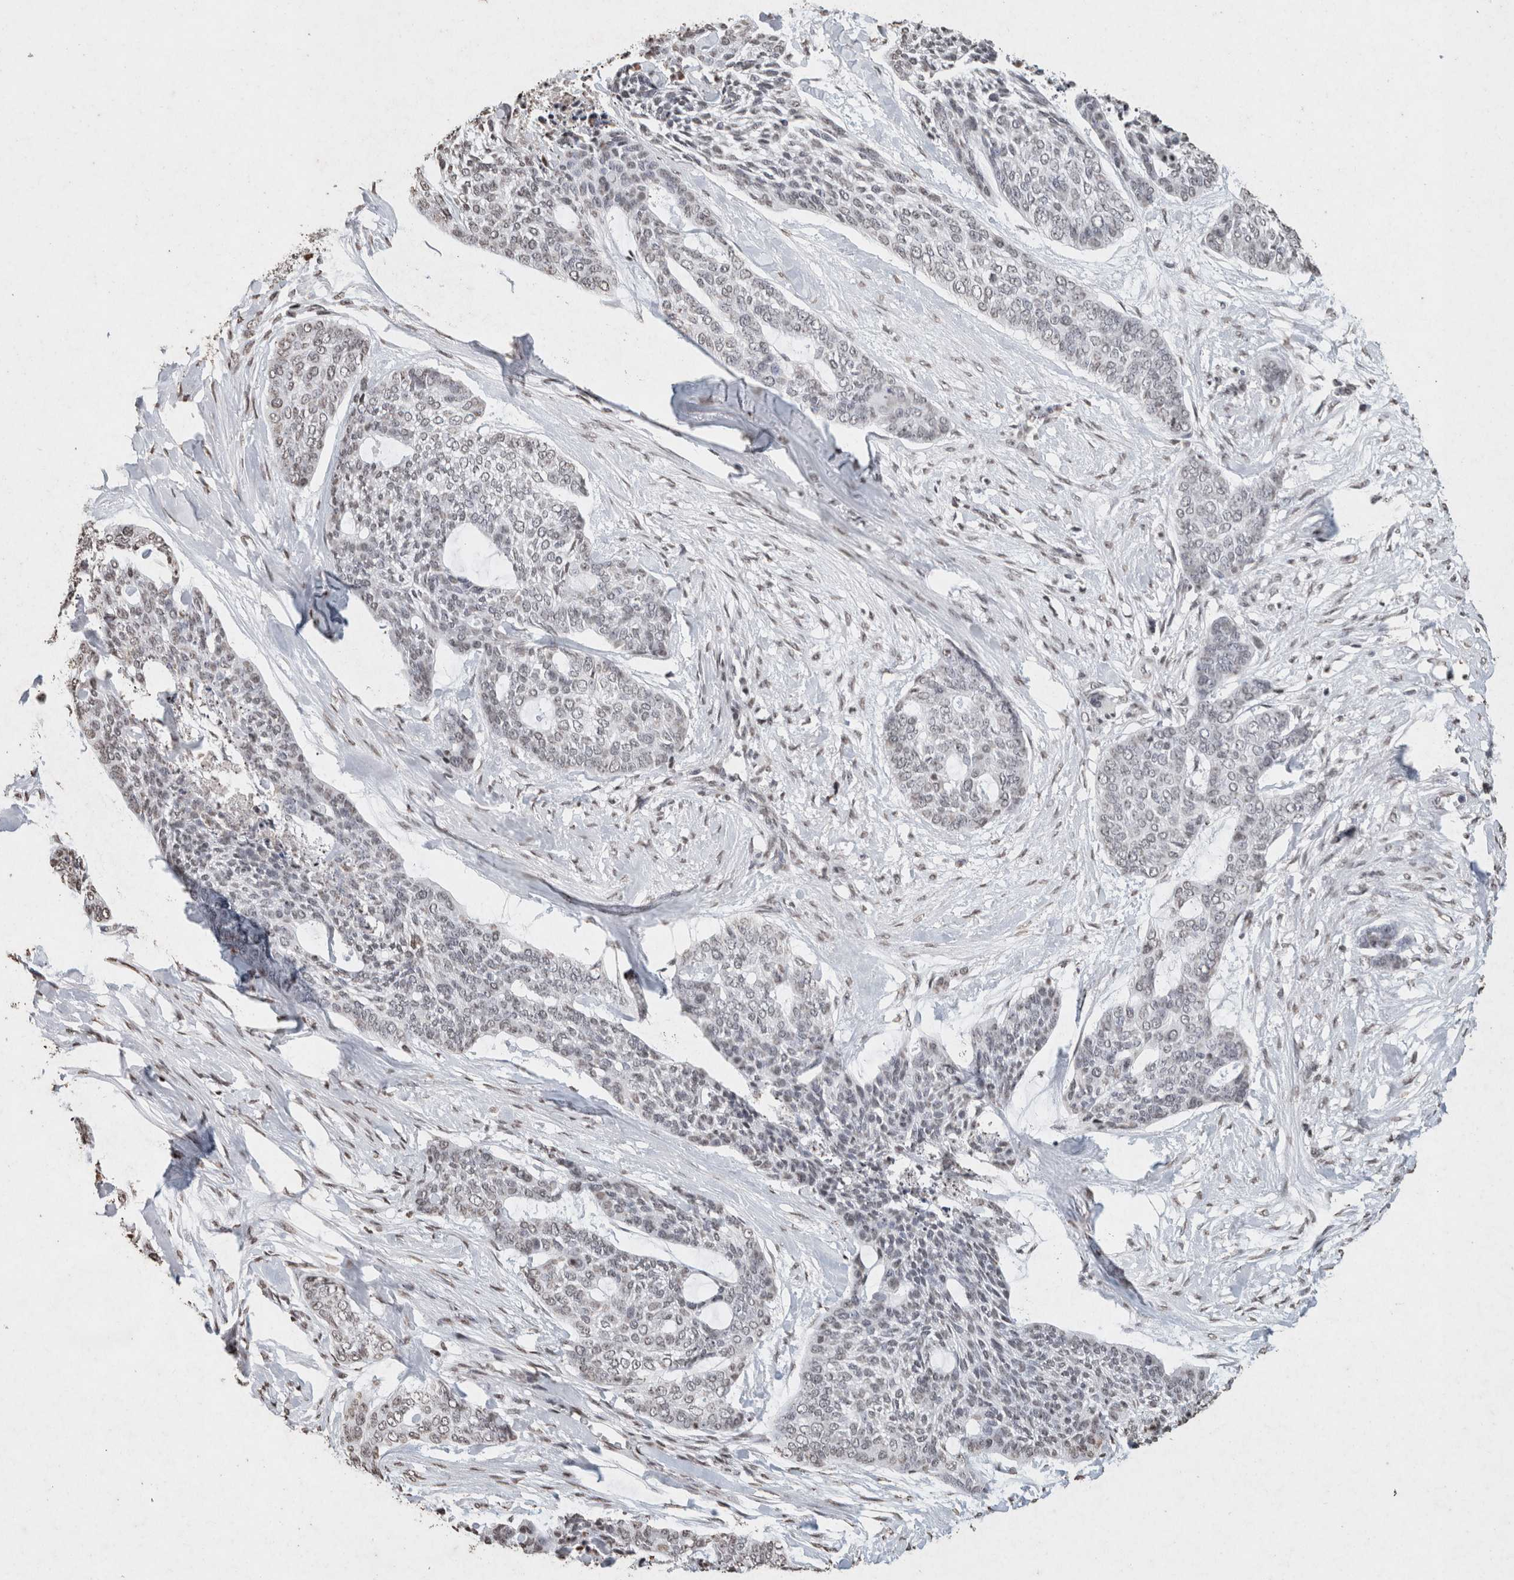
{"staining": {"intensity": "negative", "quantity": "none", "location": "none"}, "tissue": "skin cancer", "cell_type": "Tumor cells", "image_type": "cancer", "snomed": [{"axis": "morphology", "description": "Basal cell carcinoma"}, {"axis": "topography", "description": "Skin"}], "caption": "Tumor cells show no significant protein staining in skin cancer. Nuclei are stained in blue.", "gene": "CNTN1", "patient": {"sex": "female", "age": 64}}